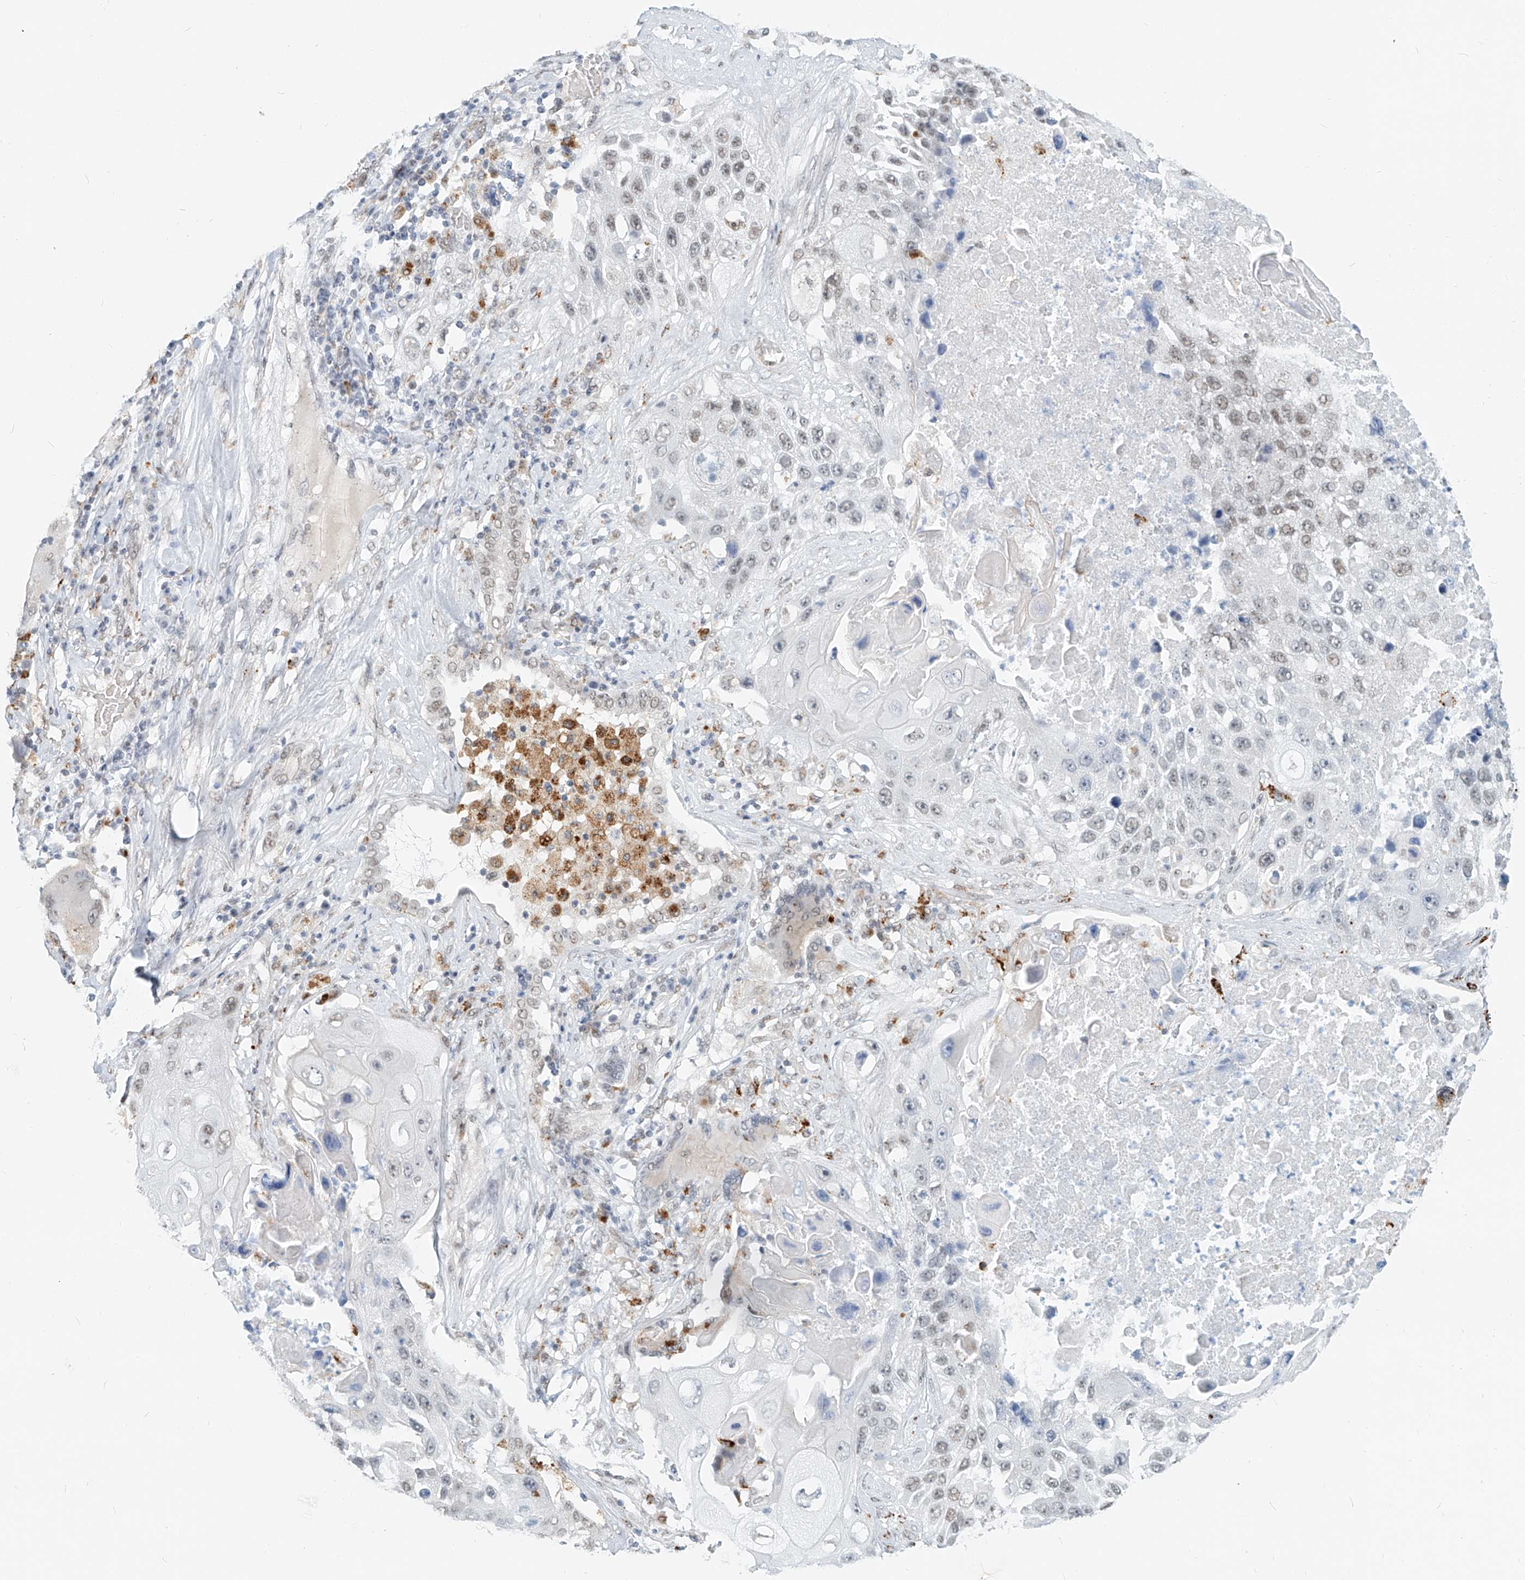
{"staining": {"intensity": "weak", "quantity": ">75%", "location": "nuclear"}, "tissue": "lung cancer", "cell_type": "Tumor cells", "image_type": "cancer", "snomed": [{"axis": "morphology", "description": "Squamous cell carcinoma, NOS"}, {"axis": "topography", "description": "Lung"}], "caption": "Lung squamous cell carcinoma stained with a brown dye displays weak nuclear positive expression in approximately >75% of tumor cells.", "gene": "SASH1", "patient": {"sex": "male", "age": 61}}